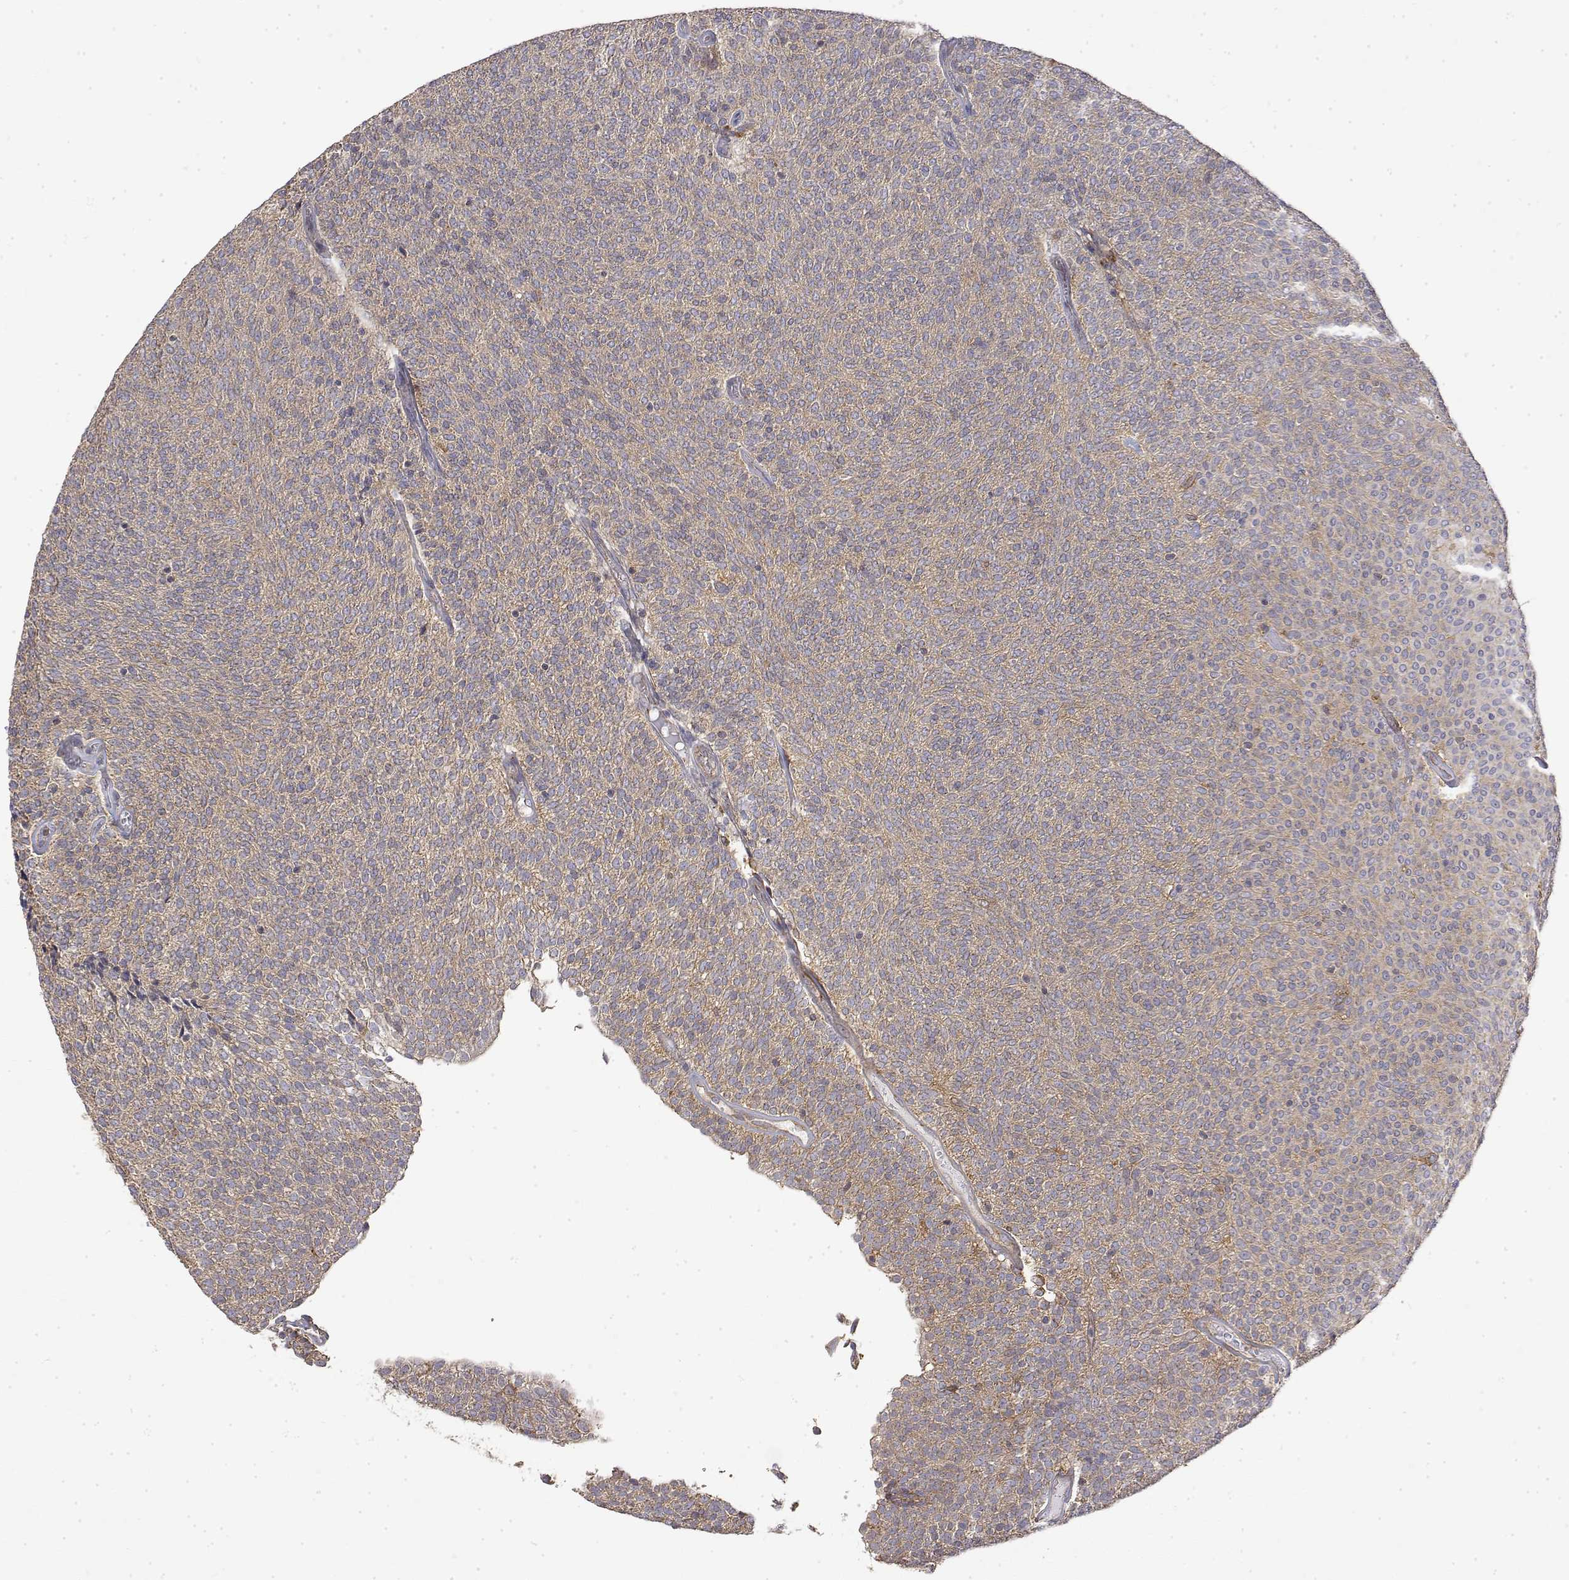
{"staining": {"intensity": "weak", "quantity": "25%-75%", "location": "cytoplasmic/membranous"}, "tissue": "urothelial cancer", "cell_type": "Tumor cells", "image_type": "cancer", "snomed": [{"axis": "morphology", "description": "Urothelial carcinoma, Low grade"}, {"axis": "topography", "description": "Urinary bladder"}], "caption": "This is an image of immunohistochemistry staining of low-grade urothelial carcinoma, which shows weak positivity in the cytoplasmic/membranous of tumor cells.", "gene": "PACSIN2", "patient": {"sex": "male", "age": 77}}